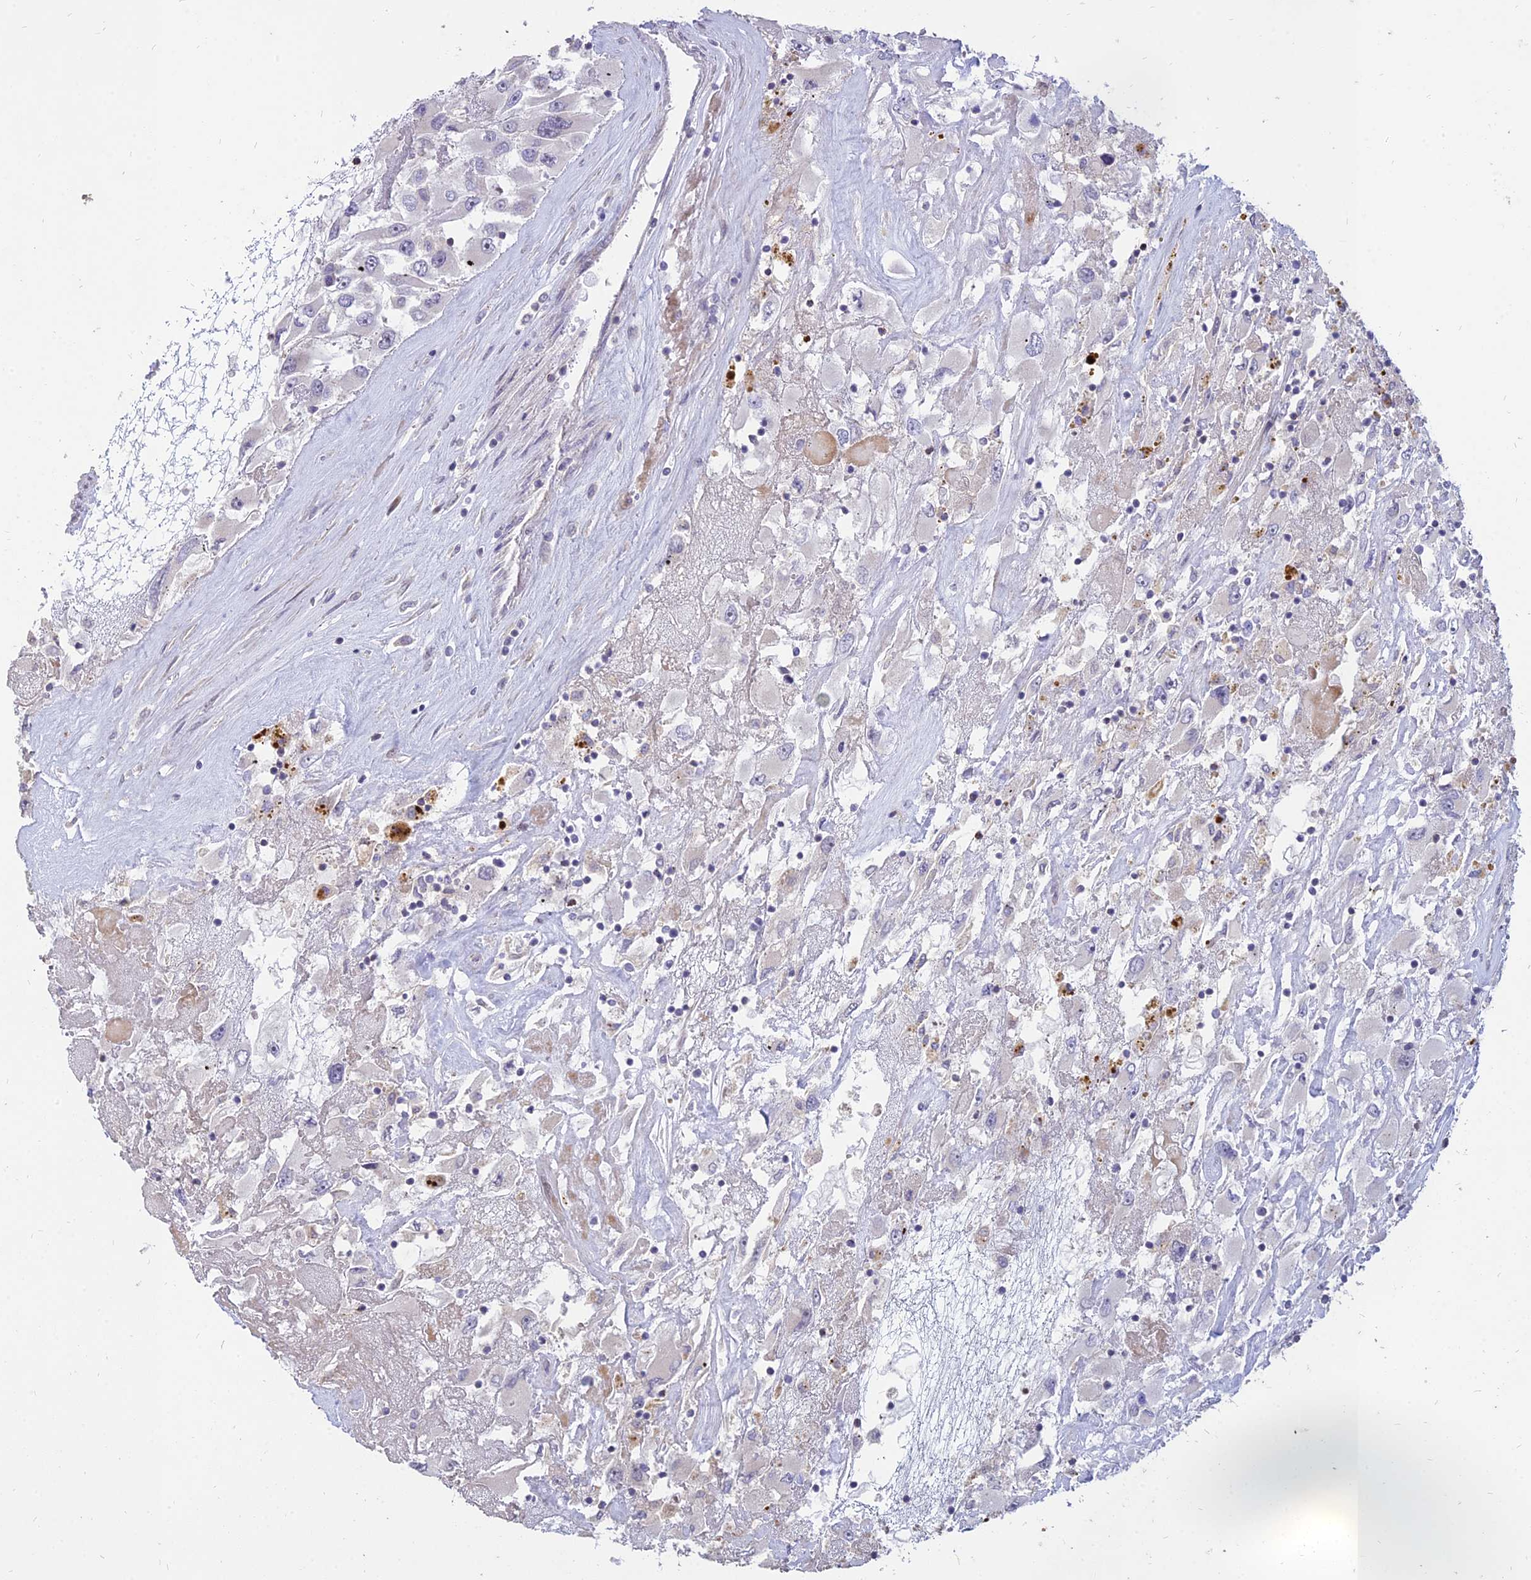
{"staining": {"intensity": "negative", "quantity": "none", "location": "none"}, "tissue": "renal cancer", "cell_type": "Tumor cells", "image_type": "cancer", "snomed": [{"axis": "morphology", "description": "Adenocarcinoma, NOS"}, {"axis": "topography", "description": "Kidney"}], "caption": "The immunohistochemistry (IHC) micrograph has no significant staining in tumor cells of adenocarcinoma (renal) tissue.", "gene": "ST3GAL6", "patient": {"sex": "female", "age": 52}}